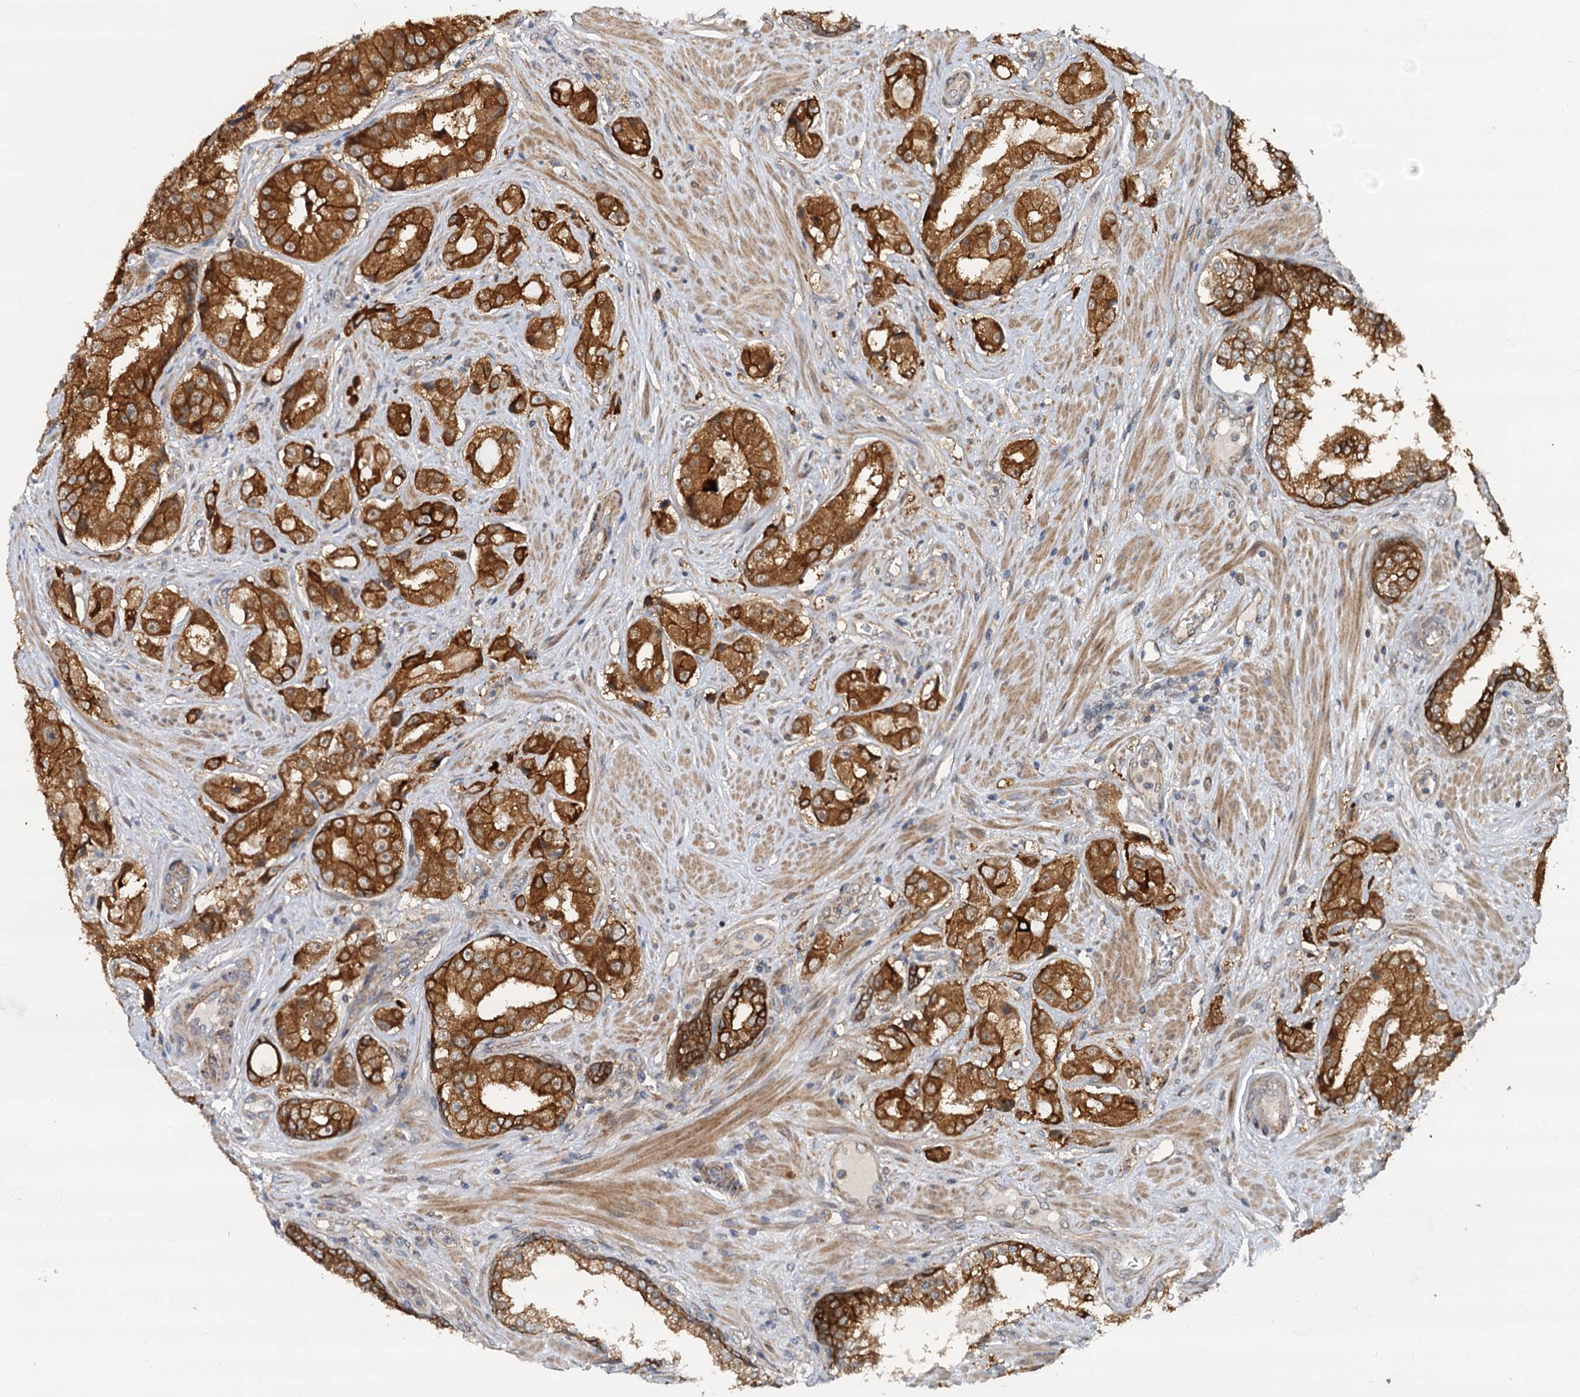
{"staining": {"intensity": "strong", "quantity": ">75%", "location": "cytoplasmic/membranous"}, "tissue": "prostate cancer", "cell_type": "Tumor cells", "image_type": "cancer", "snomed": [{"axis": "morphology", "description": "Adenocarcinoma, High grade"}, {"axis": "topography", "description": "Prostate"}], "caption": "Strong cytoplasmic/membranous expression for a protein is seen in about >75% of tumor cells of prostate adenocarcinoma (high-grade) using immunohistochemistry.", "gene": "LRRK2", "patient": {"sex": "male", "age": 73}}